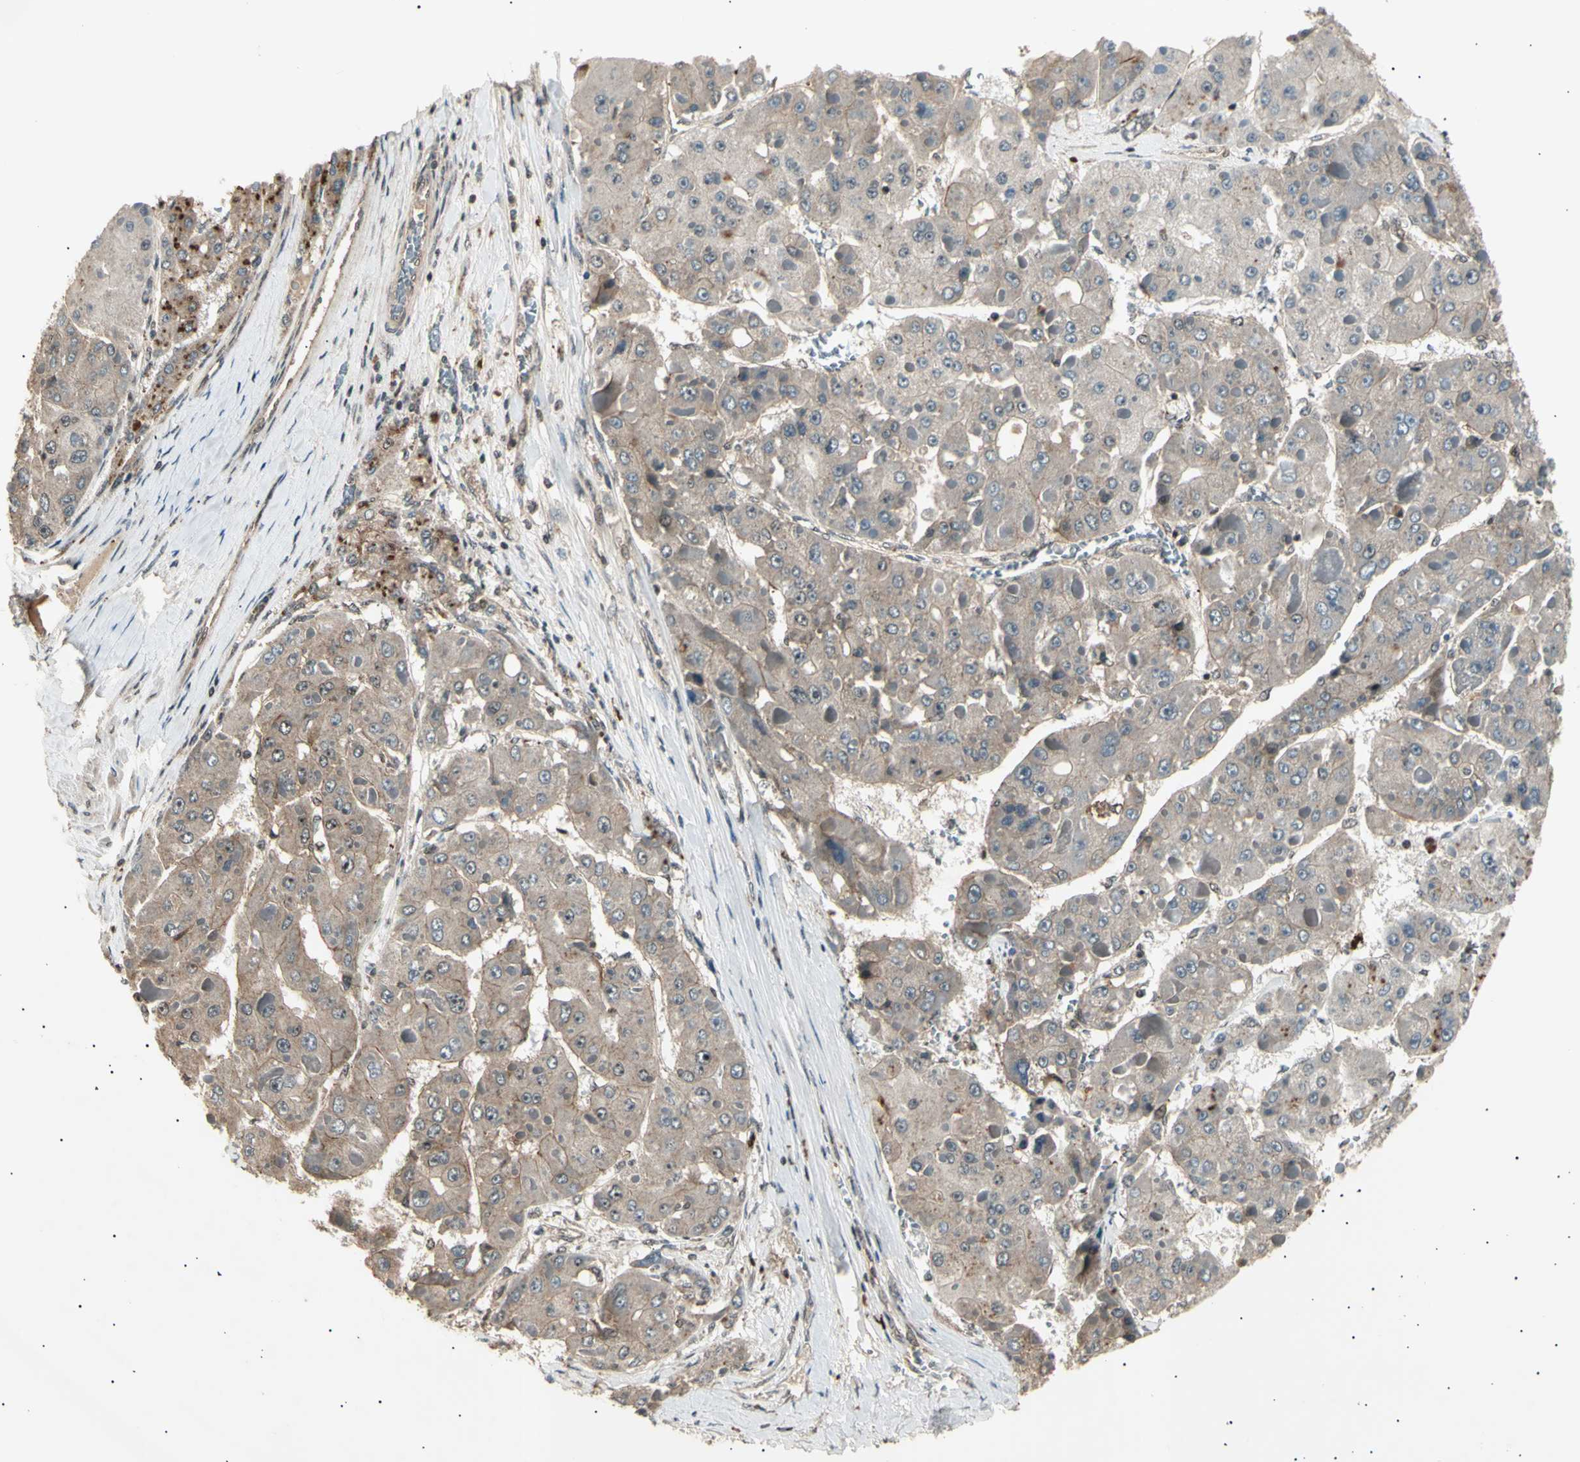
{"staining": {"intensity": "weak", "quantity": "25%-75%", "location": "cytoplasmic/membranous"}, "tissue": "liver cancer", "cell_type": "Tumor cells", "image_type": "cancer", "snomed": [{"axis": "morphology", "description": "Carcinoma, Hepatocellular, NOS"}, {"axis": "topography", "description": "Liver"}], "caption": "There is low levels of weak cytoplasmic/membranous expression in tumor cells of liver cancer, as demonstrated by immunohistochemical staining (brown color).", "gene": "NUAK2", "patient": {"sex": "female", "age": 73}}